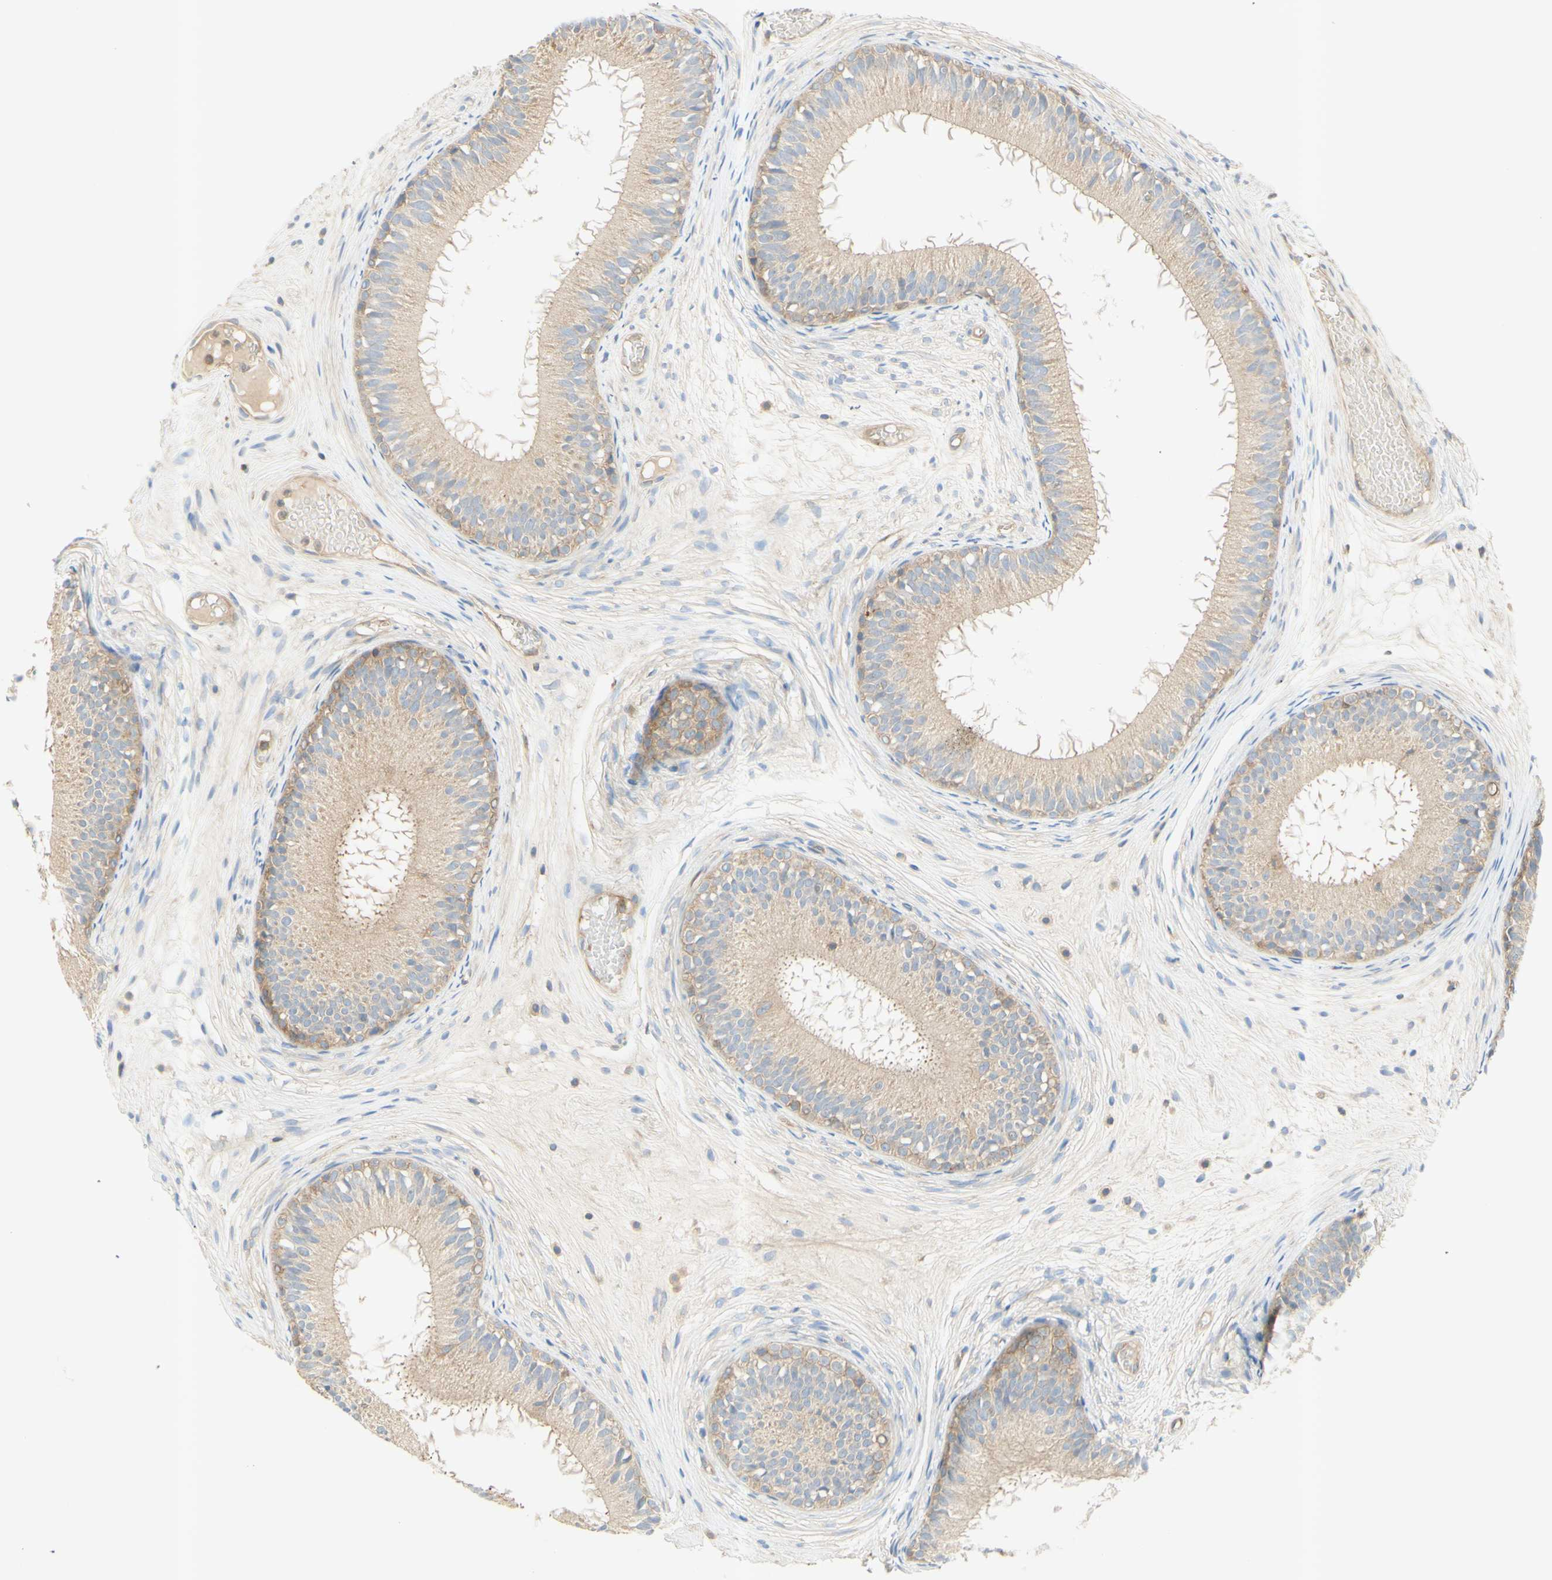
{"staining": {"intensity": "weak", "quantity": ">75%", "location": "cytoplasmic/membranous"}, "tissue": "epididymis", "cell_type": "Glandular cells", "image_type": "normal", "snomed": [{"axis": "morphology", "description": "Normal tissue, NOS"}, {"axis": "morphology", "description": "Atrophy, NOS"}, {"axis": "topography", "description": "Testis"}, {"axis": "topography", "description": "Epididymis"}], "caption": "A low amount of weak cytoplasmic/membranous positivity is identified in approximately >75% of glandular cells in benign epididymis.", "gene": "IKBKG", "patient": {"sex": "male", "age": 18}}